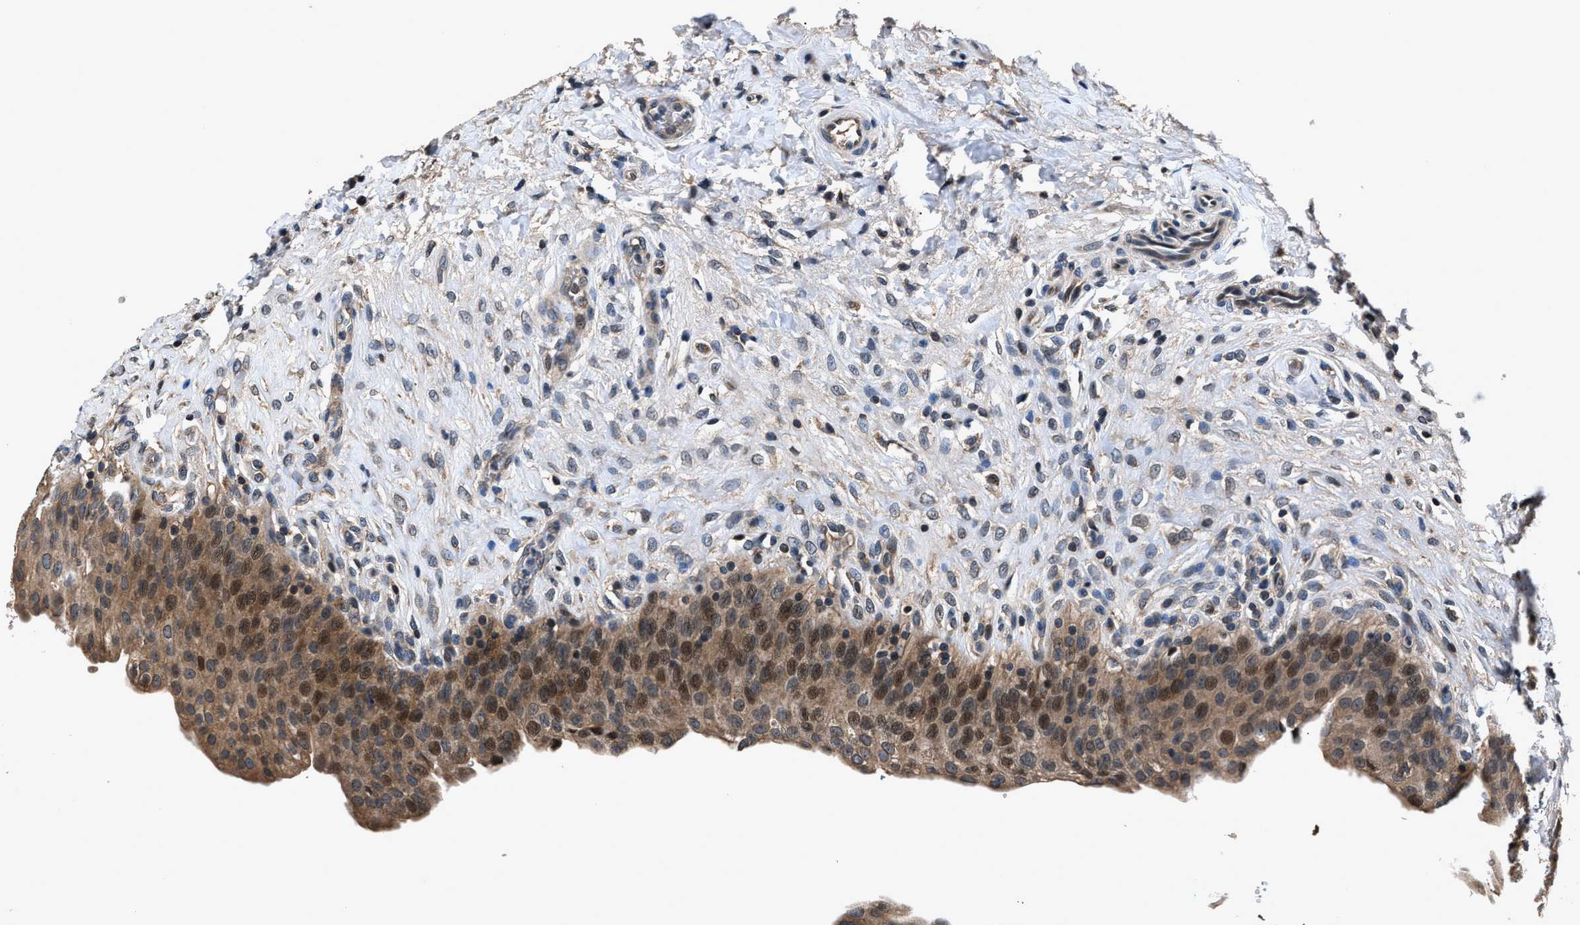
{"staining": {"intensity": "moderate", "quantity": ">75%", "location": "cytoplasmic/membranous,nuclear"}, "tissue": "urinary bladder", "cell_type": "Urothelial cells", "image_type": "normal", "snomed": [{"axis": "morphology", "description": "Urothelial carcinoma, High grade"}, {"axis": "topography", "description": "Urinary bladder"}], "caption": "Immunohistochemistry (IHC) of unremarkable urinary bladder reveals medium levels of moderate cytoplasmic/membranous,nuclear expression in approximately >75% of urothelial cells. Using DAB (brown) and hematoxylin (blue) stains, captured at high magnification using brightfield microscopy.", "gene": "TNRC18", "patient": {"sex": "male", "age": 46}}